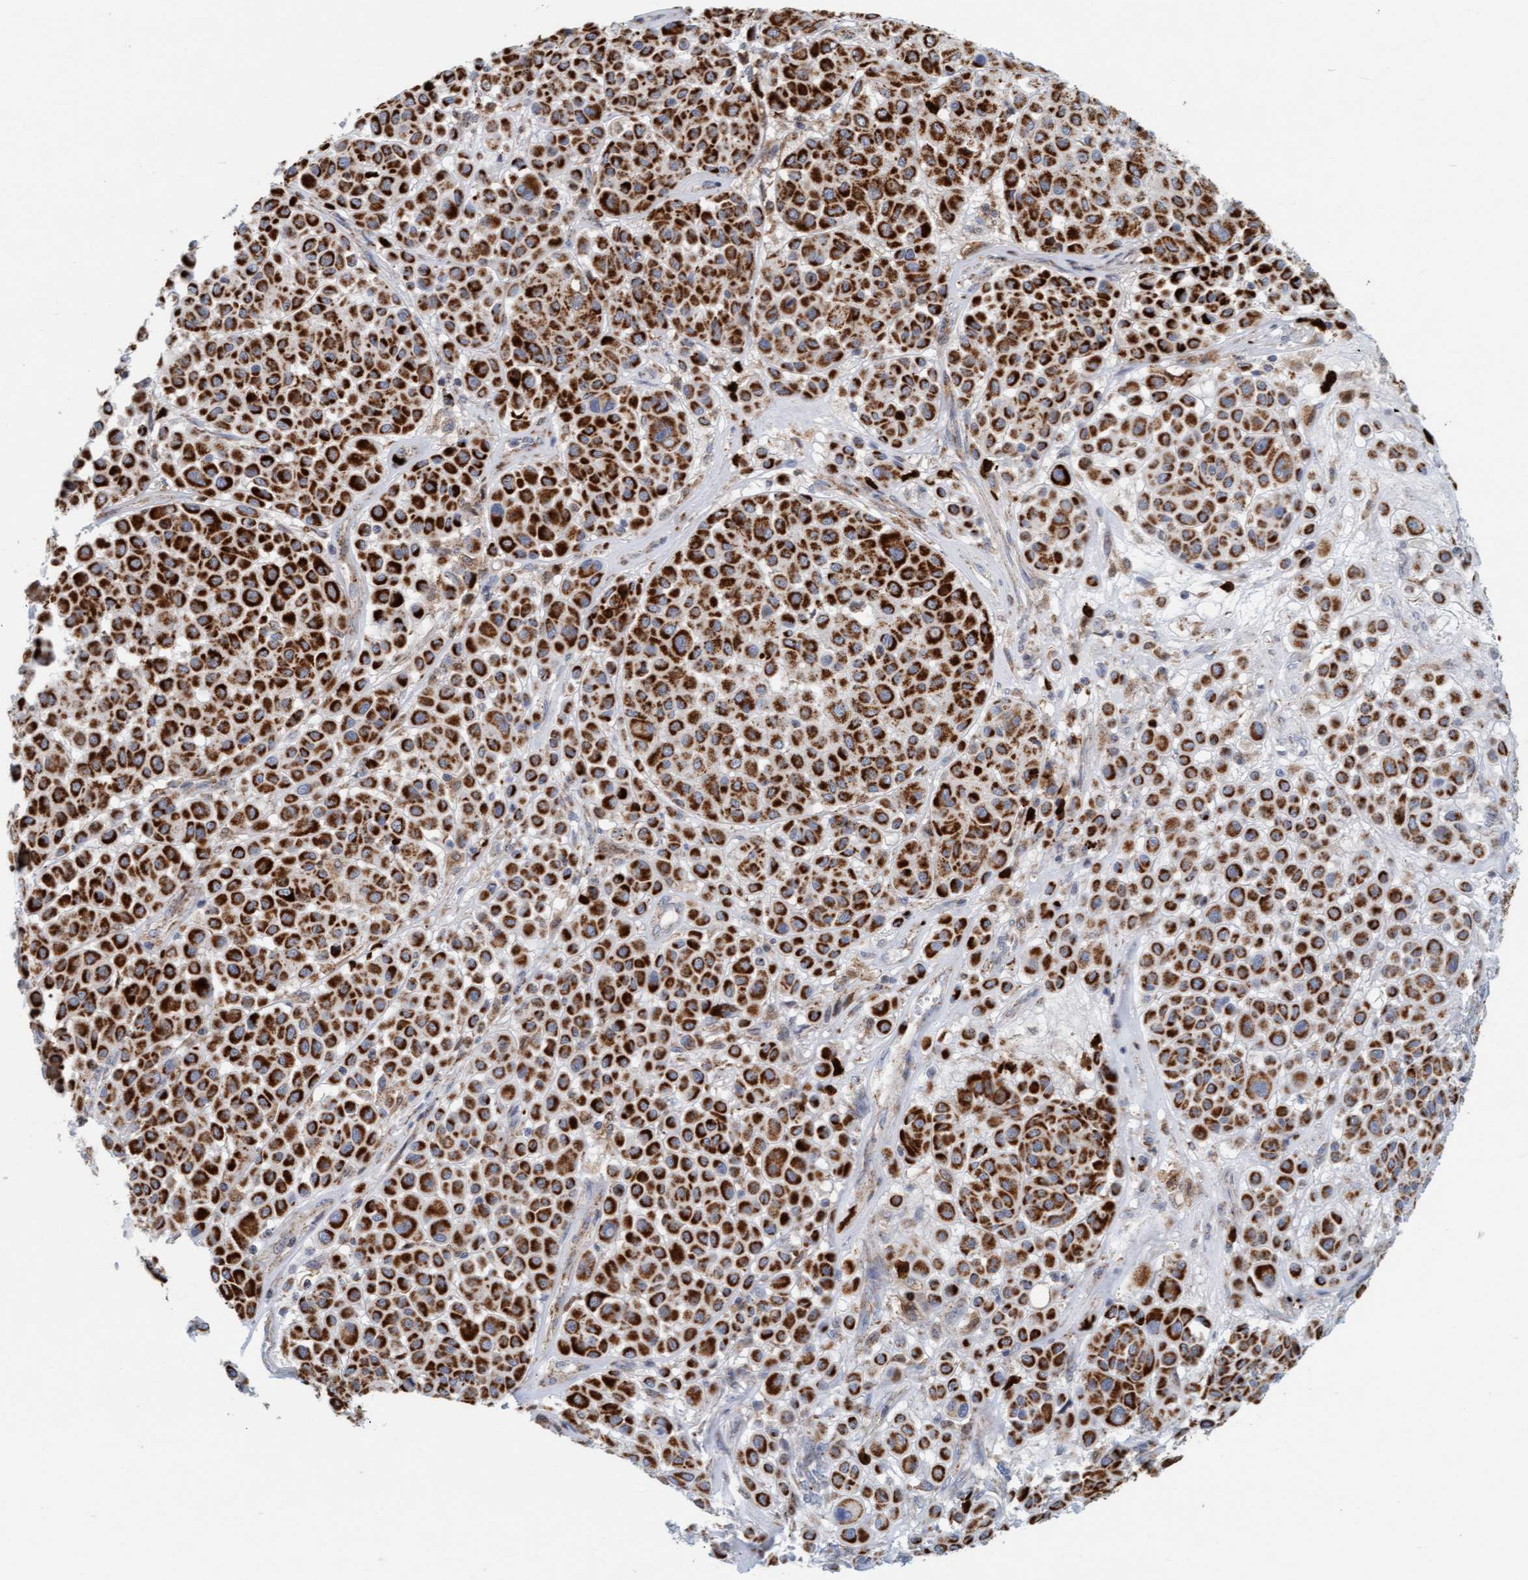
{"staining": {"intensity": "strong", "quantity": ">75%", "location": "cytoplasmic/membranous"}, "tissue": "melanoma", "cell_type": "Tumor cells", "image_type": "cancer", "snomed": [{"axis": "morphology", "description": "Malignant melanoma, Metastatic site"}, {"axis": "topography", "description": "Soft tissue"}], "caption": "Melanoma was stained to show a protein in brown. There is high levels of strong cytoplasmic/membranous expression in about >75% of tumor cells. (DAB IHC with brightfield microscopy, high magnification).", "gene": "B9D1", "patient": {"sex": "male", "age": 41}}